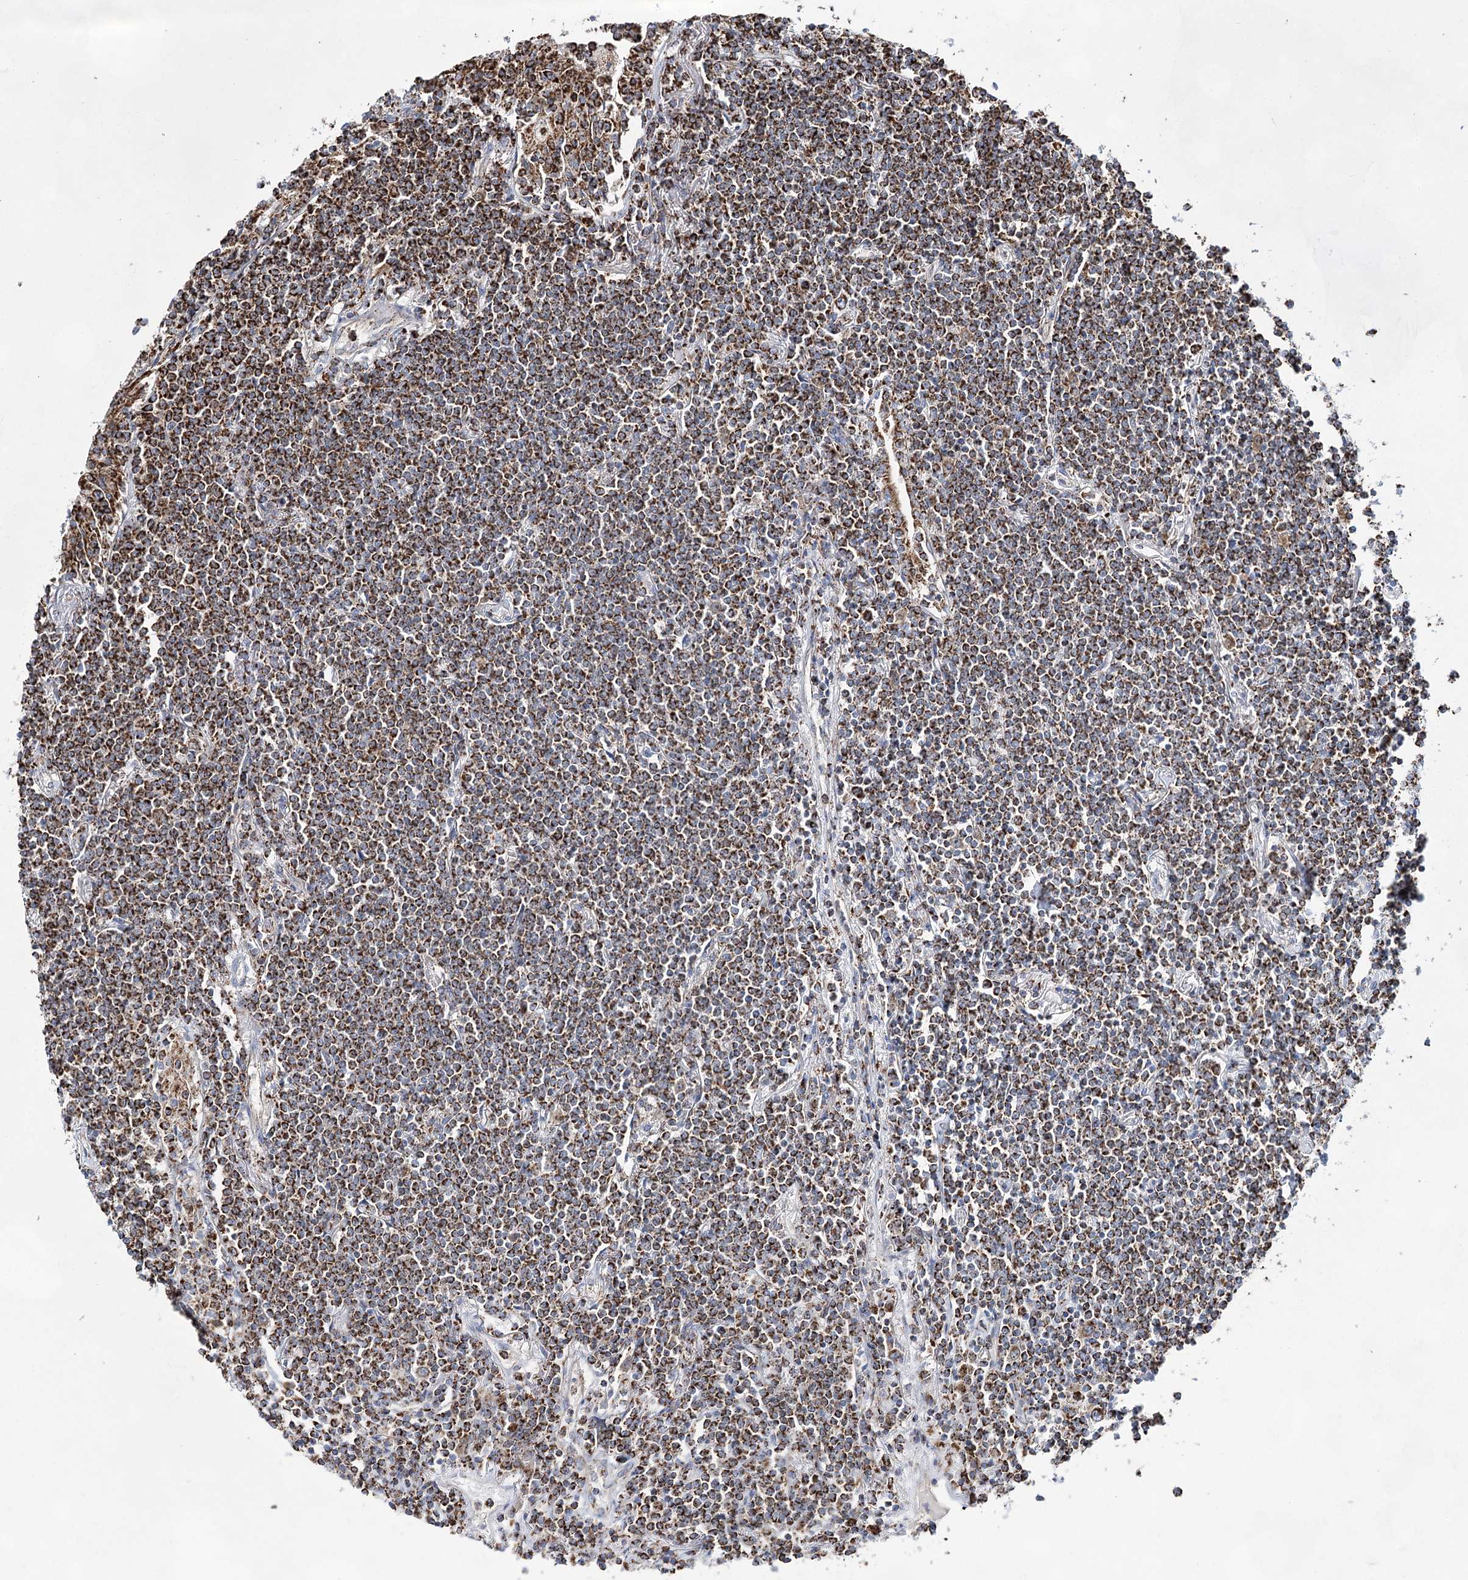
{"staining": {"intensity": "strong", "quantity": ">75%", "location": "cytoplasmic/membranous"}, "tissue": "lymphoma", "cell_type": "Tumor cells", "image_type": "cancer", "snomed": [{"axis": "morphology", "description": "Malignant lymphoma, non-Hodgkin's type, Low grade"}, {"axis": "topography", "description": "Lung"}], "caption": "Tumor cells display strong cytoplasmic/membranous staining in approximately >75% of cells in lymphoma.", "gene": "NADK2", "patient": {"sex": "female", "age": 71}}